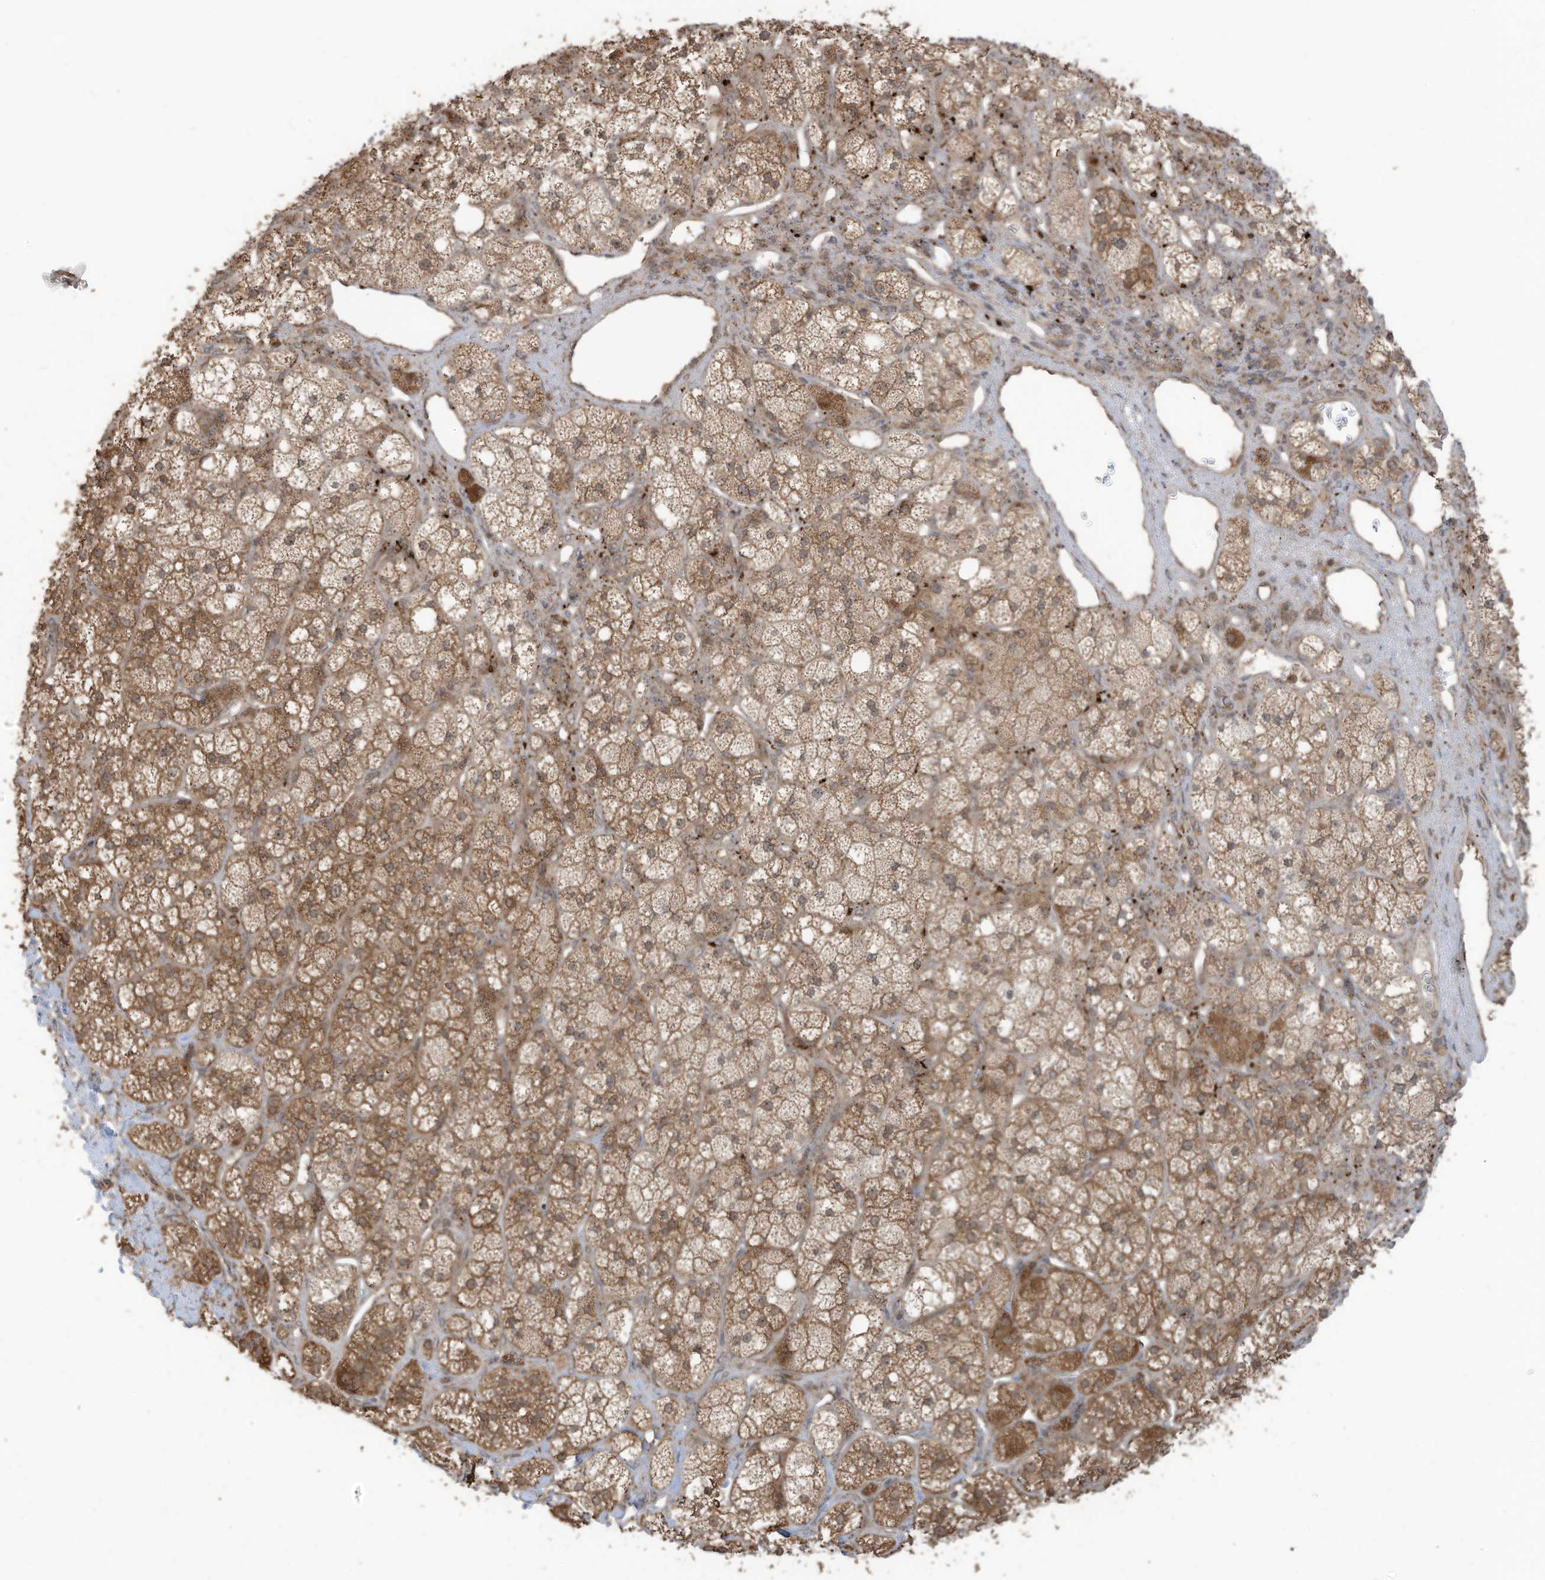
{"staining": {"intensity": "moderate", "quantity": "25%-75%", "location": "cytoplasmic/membranous"}, "tissue": "adrenal gland", "cell_type": "Glandular cells", "image_type": "normal", "snomed": [{"axis": "morphology", "description": "Normal tissue, NOS"}, {"axis": "topography", "description": "Adrenal gland"}], "caption": "A brown stain highlights moderate cytoplasmic/membranous expression of a protein in glandular cells of unremarkable adrenal gland.", "gene": "CARF", "patient": {"sex": "male", "age": 61}}